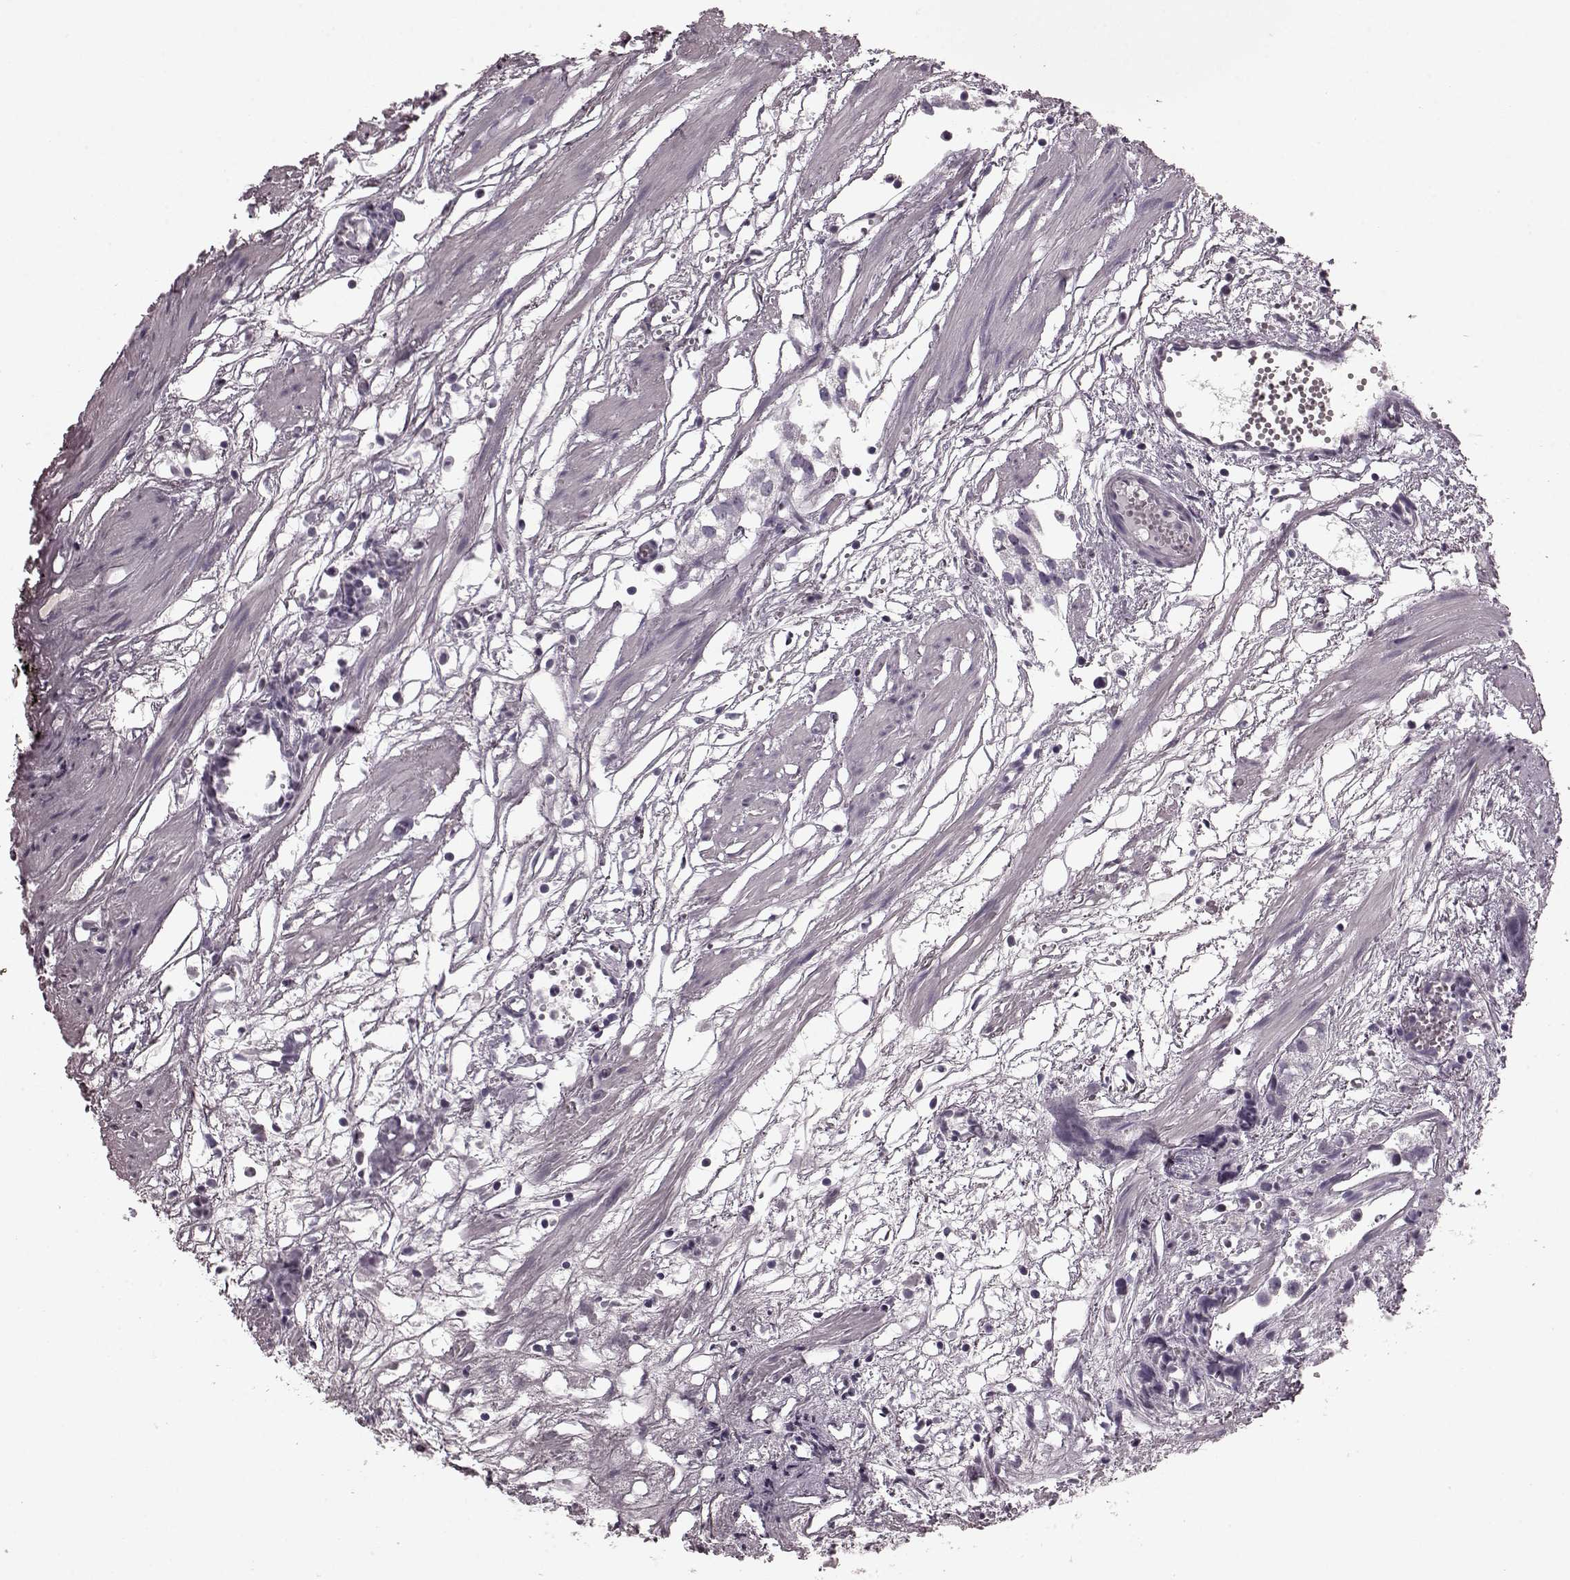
{"staining": {"intensity": "negative", "quantity": "none", "location": "none"}, "tissue": "prostate cancer", "cell_type": "Tumor cells", "image_type": "cancer", "snomed": [{"axis": "morphology", "description": "Adenocarcinoma, High grade"}, {"axis": "topography", "description": "Prostate"}], "caption": "Immunohistochemical staining of human prostate cancer (high-grade adenocarcinoma) shows no significant expression in tumor cells.", "gene": "CST7", "patient": {"sex": "male", "age": 68}}